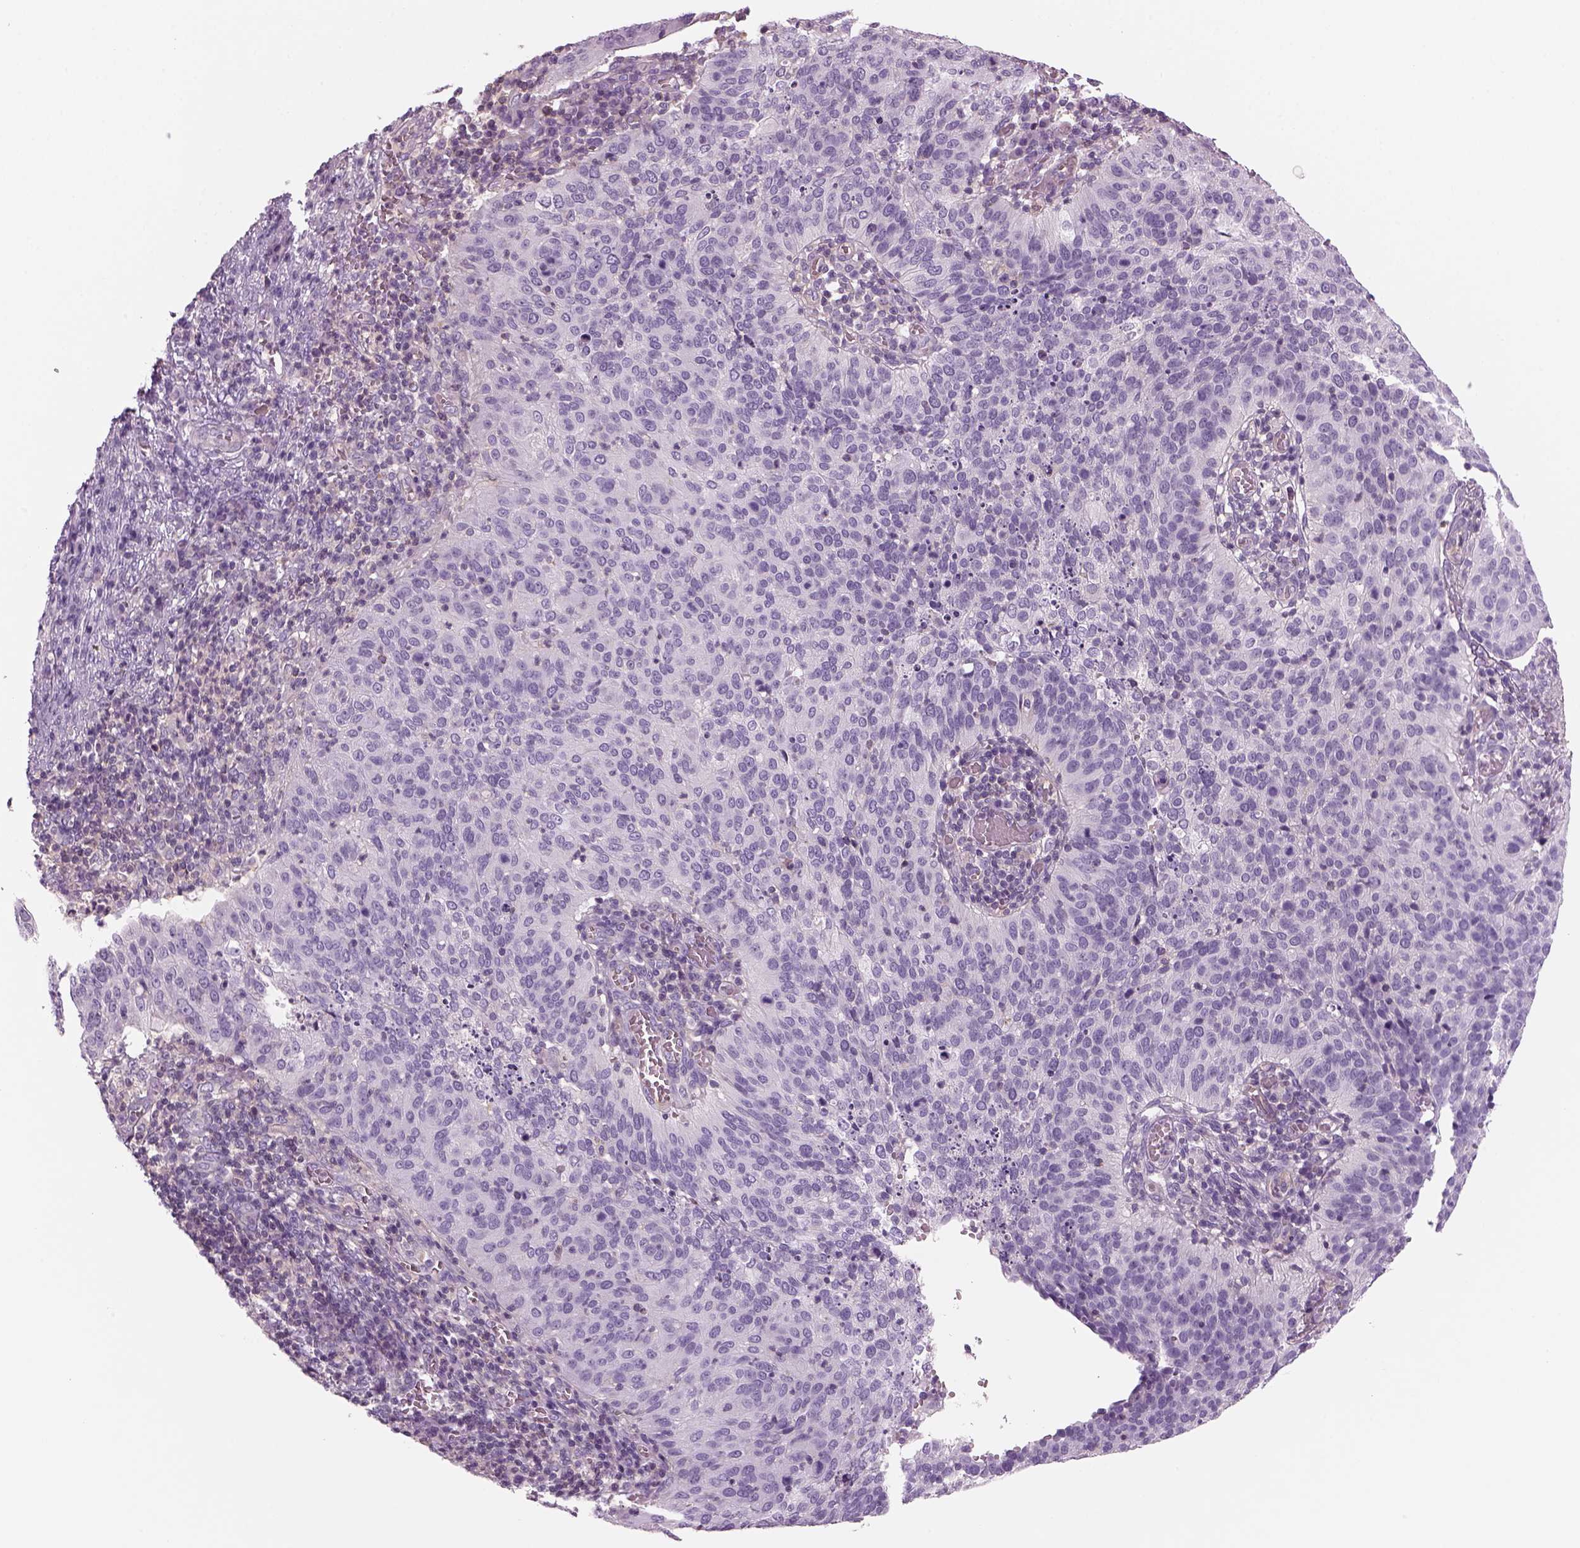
{"staining": {"intensity": "negative", "quantity": "none", "location": "none"}, "tissue": "cervical cancer", "cell_type": "Tumor cells", "image_type": "cancer", "snomed": [{"axis": "morphology", "description": "Squamous cell carcinoma, NOS"}, {"axis": "topography", "description": "Cervix"}], "caption": "There is no significant staining in tumor cells of cervical cancer.", "gene": "SLC1A7", "patient": {"sex": "female", "age": 39}}